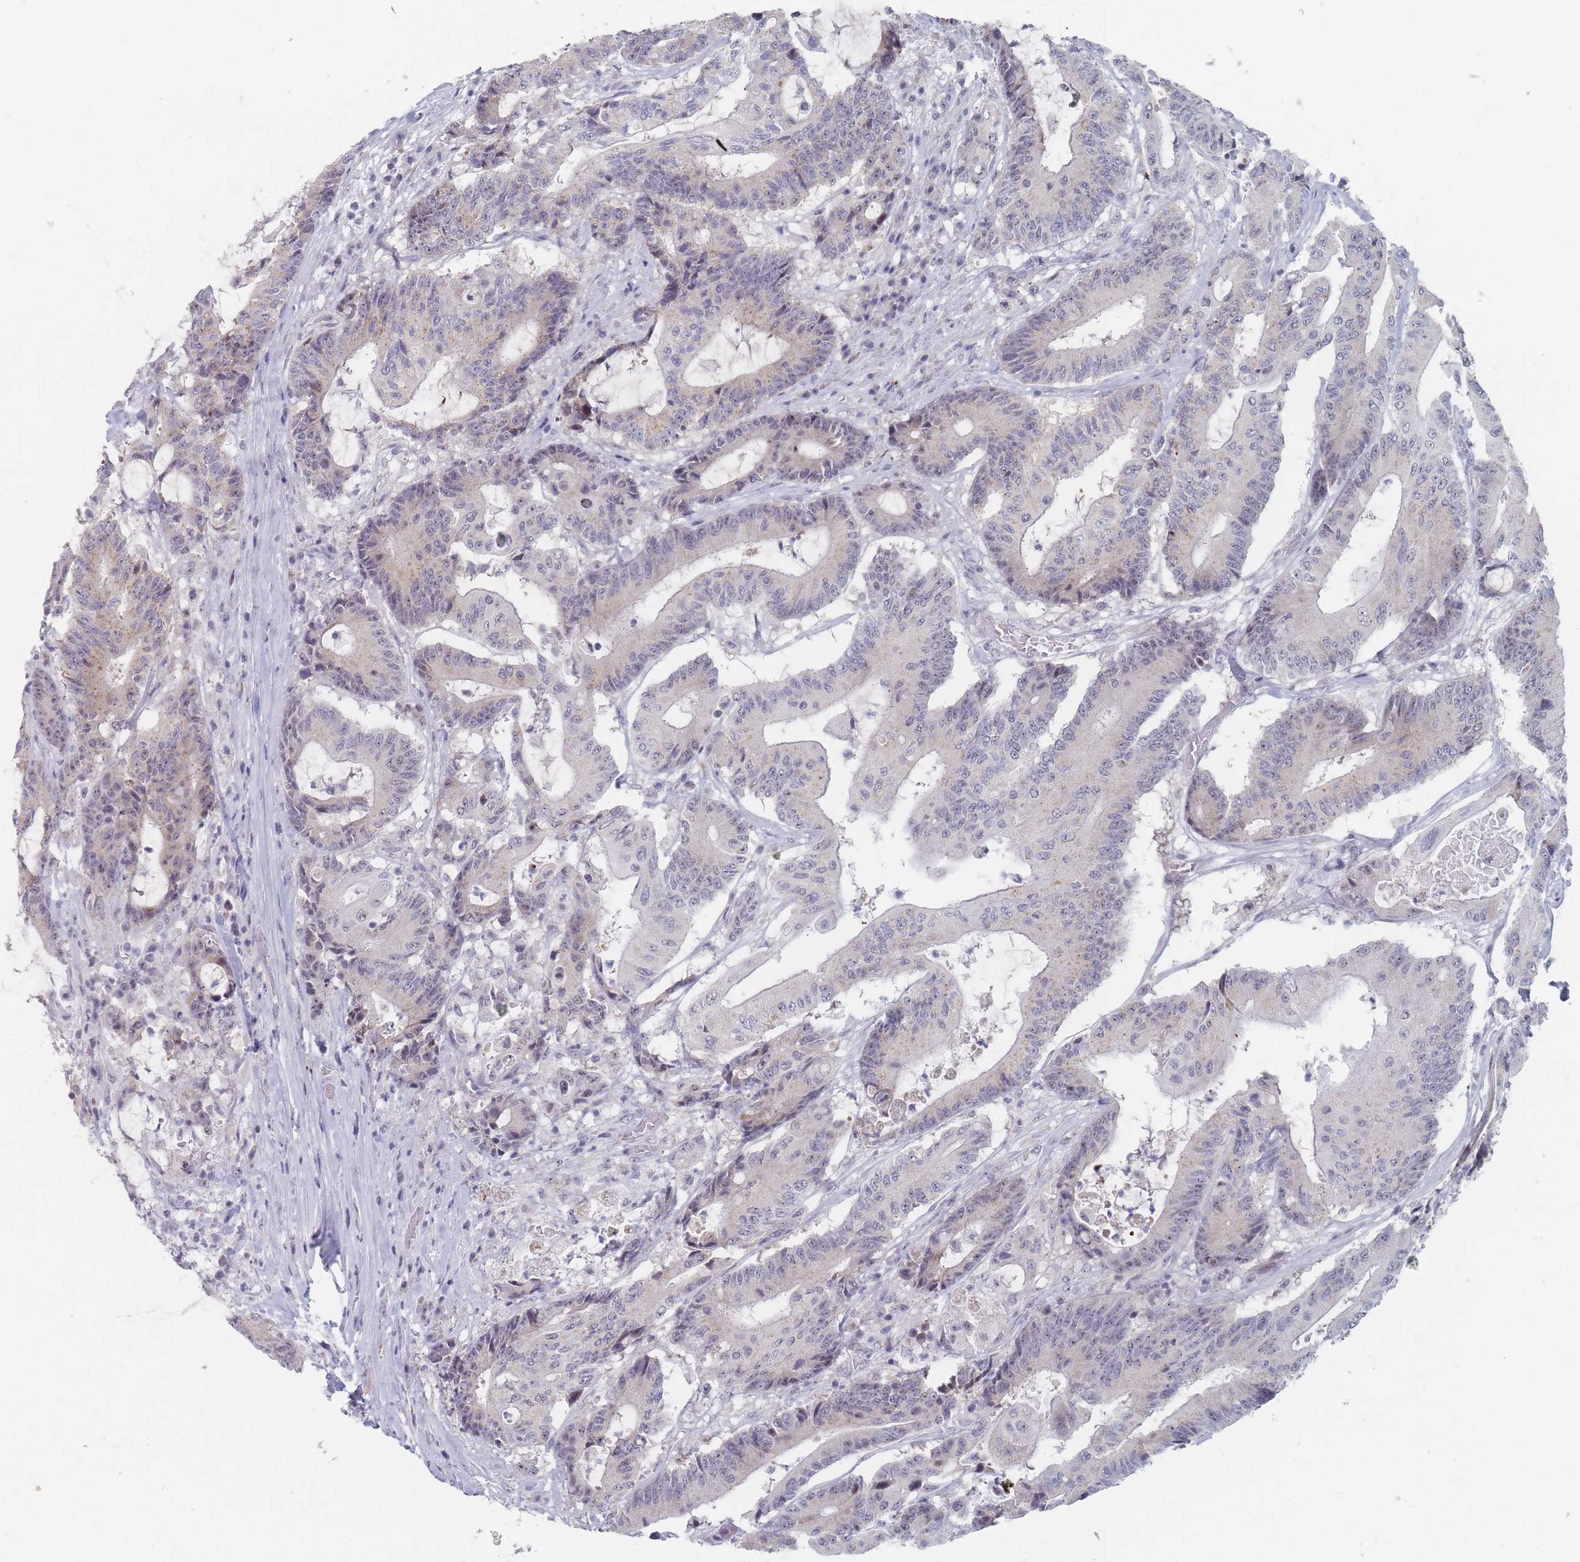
{"staining": {"intensity": "negative", "quantity": "none", "location": "none"}, "tissue": "colorectal cancer", "cell_type": "Tumor cells", "image_type": "cancer", "snomed": [{"axis": "morphology", "description": "Adenocarcinoma, NOS"}, {"axis": "topography", "description": "Colon"}], "caption": "Human colorectal cancer (adenocarcinoma) stained for a protein using immunohistochemistry exhibits no staining in tumor cells.", "gene": "RNF8", "patient": {"sex": "female", "age": 84}}